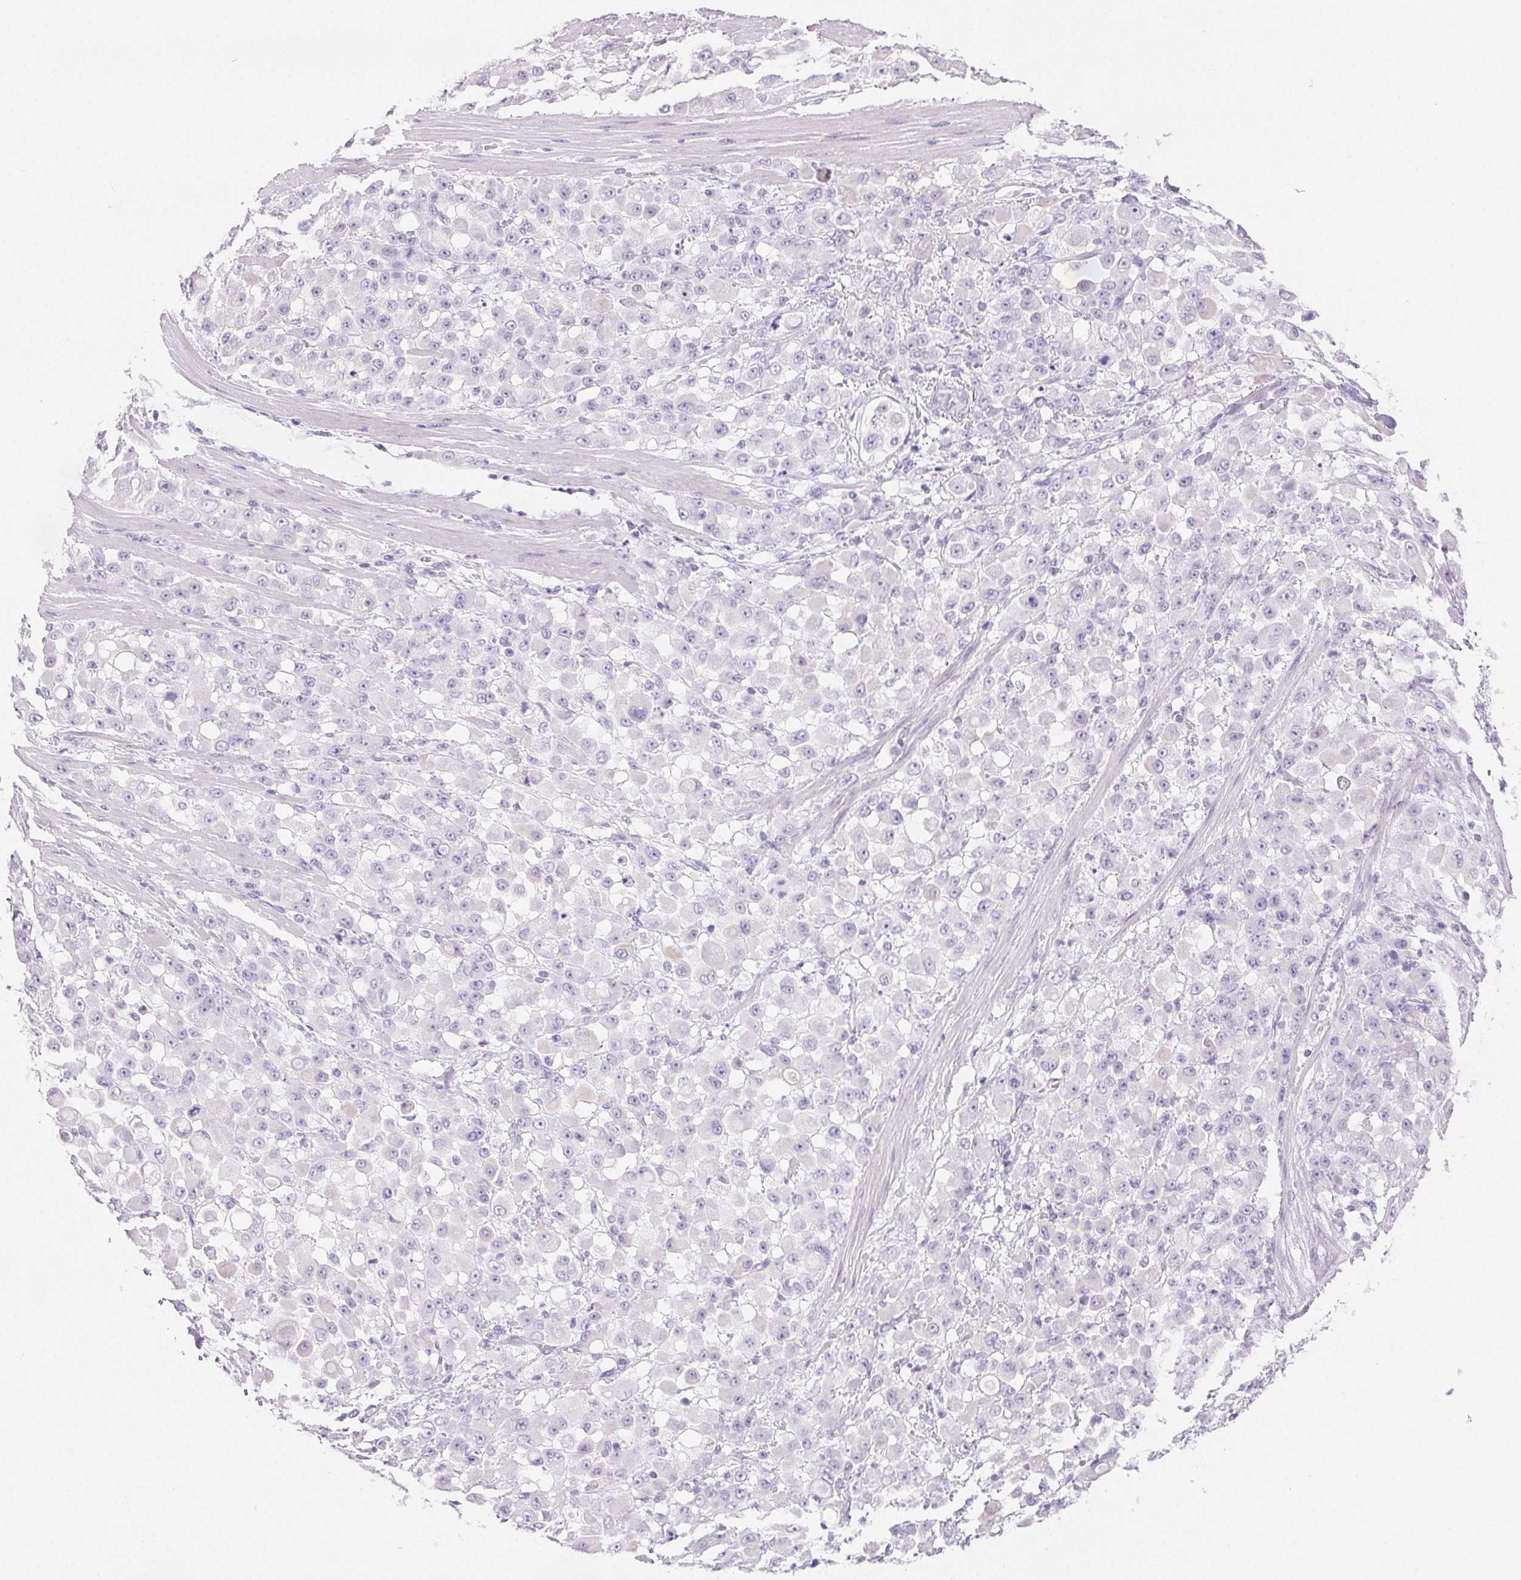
{"staining": {"intensity": "negative", "quantity": "none", "location": "none"}, "tissue": "stomach cancer", "cell_type": "Tumor cells", "image_type": "cancer", "snomed": [{"axis": "morphology", "description": "Adenocarcinoma, NOS"}, {"axis": "topography", "description": "Stomach"}], "caption": "This image is of adenocarcinoma (stomach) stained with IHC to label a protein in brown with the nuclei are counter-stained blue. There is no positivity in tumor cells.", "gene": "CLDN16", "patient": {"sex": "female", "age": 76}}